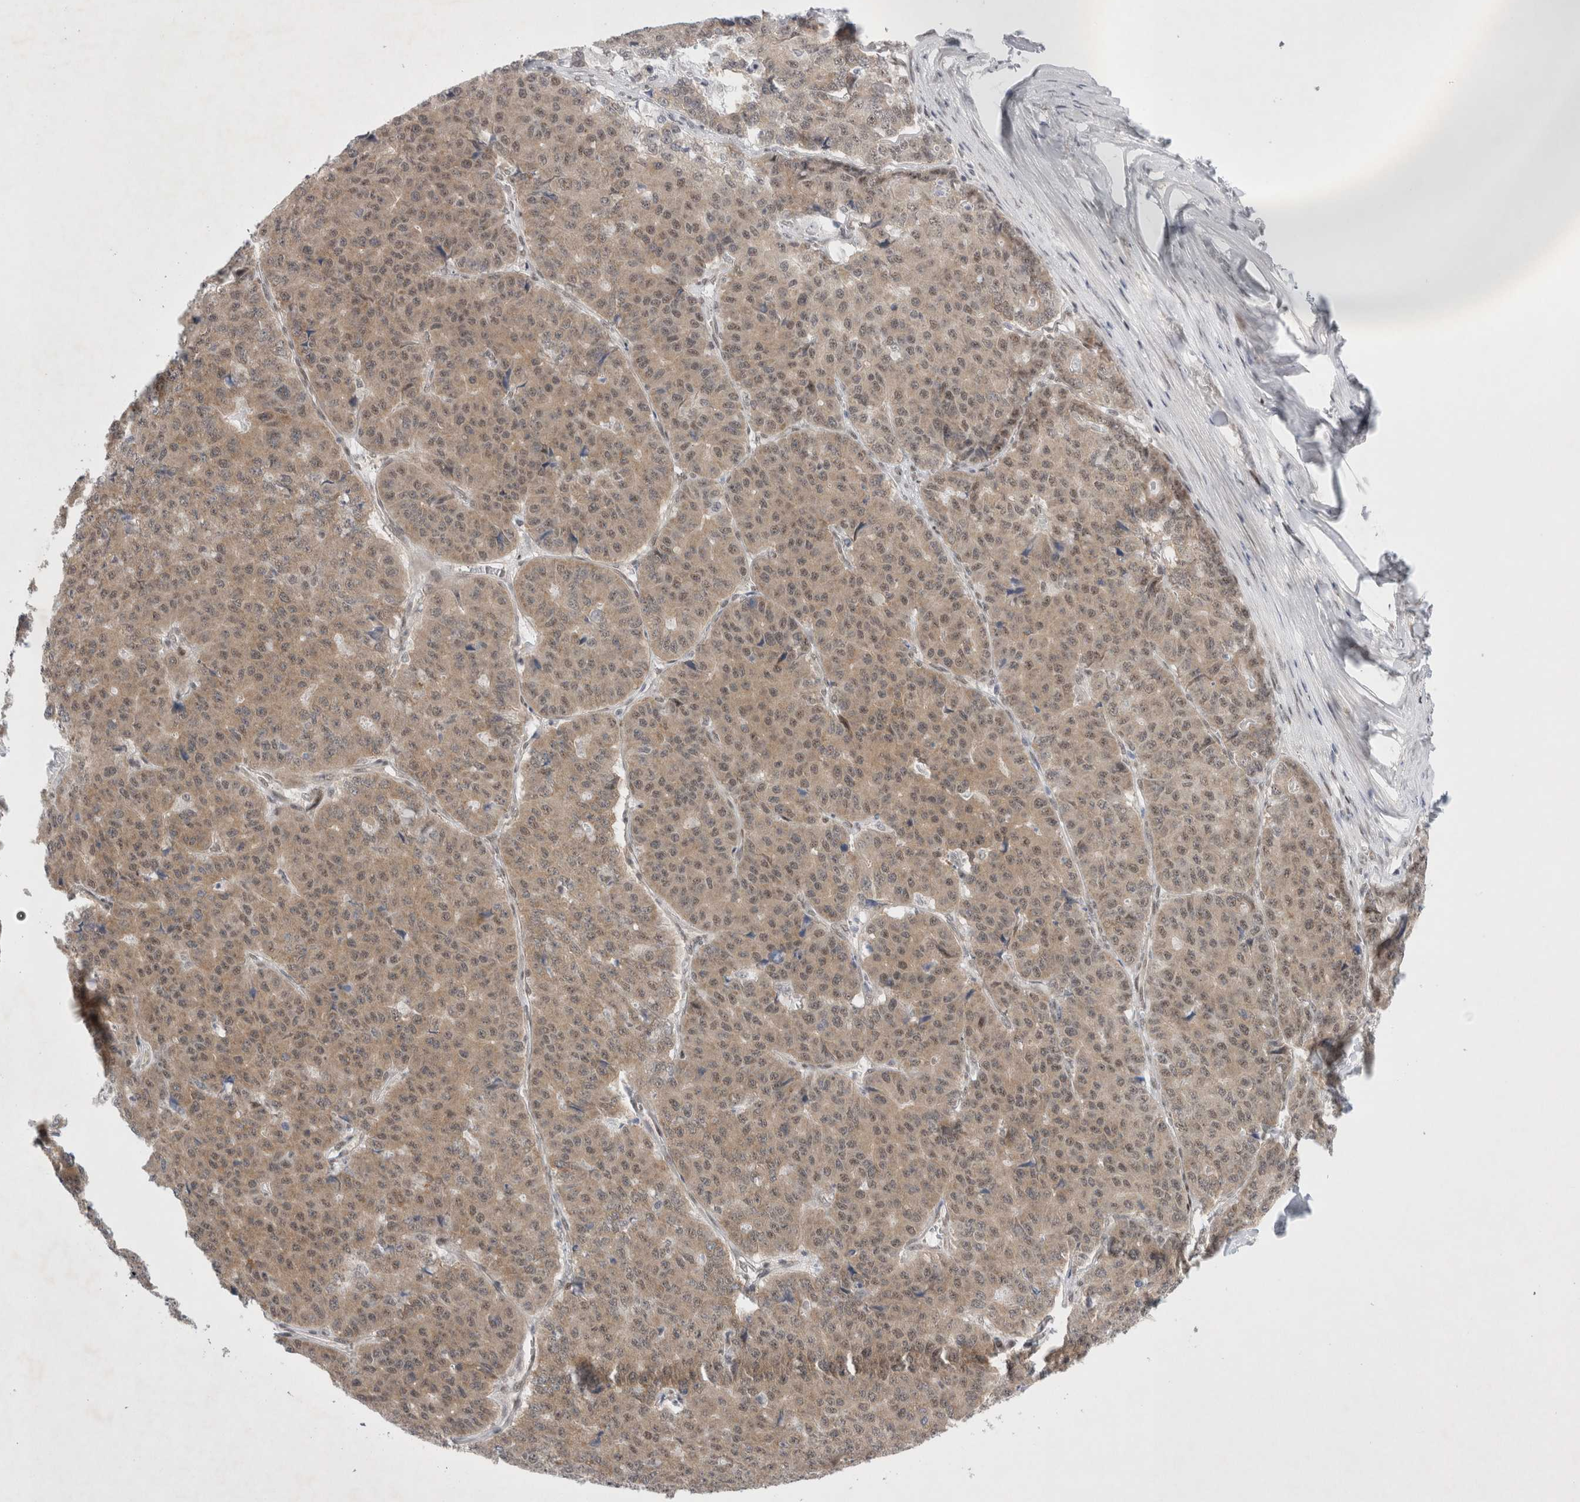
{"staining": {"intensity": "weak", "quantity": ">75%", "location": "cytoplasmic/membranous,nuclear"}, "tissue": "pancreatic cancer", "cell_type": "Tumor cells", "image_type": "cancer", "snomed": [{"axis": "morphology", "description": "Adenocarcinoma, NOS"}, {"axis": "topography", "description": "Pancreas"}], "caption": "Protein staining reveals weak cytoplasmic/membranous and nuclear positivity in approximately >75% of tumor cells in pancreatic cancer. The staining was performed using DAB (3,3'-diaminobenzidine), with brown indicating positive protein expression. Nuclei are stained blue with hematoxylin.", "gene": "WIPF2", "patient": {"sex": "male", "age": 50}}